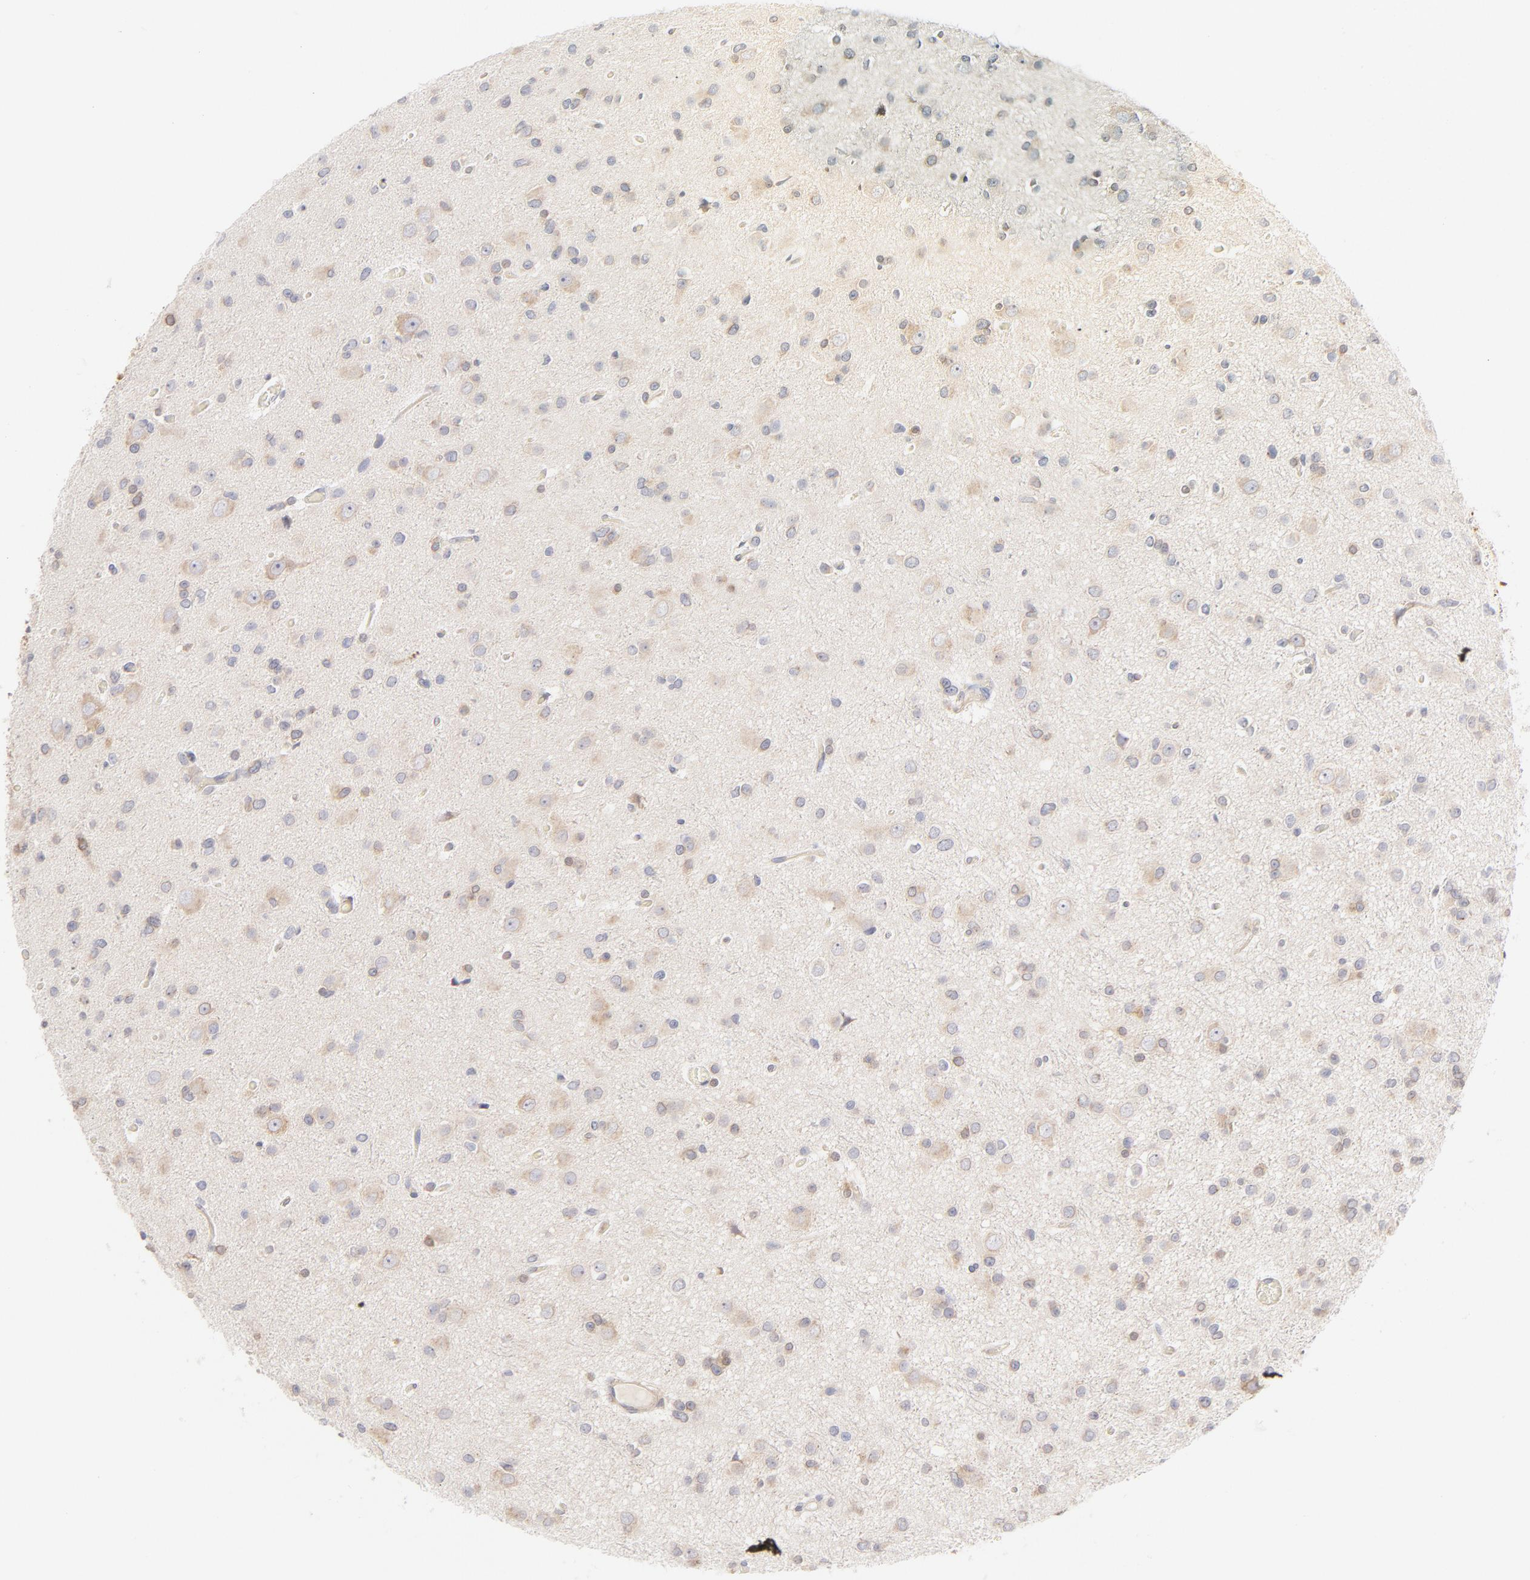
{"staining": {"intensity": "weak", "quantity": ">75%", "location": "cytoplasmic/membranous"}, "tissue": "glioma", "cell_type": "Tumor cells", "image_type": "cancer", "snomed": [{"axis": "morphology", "description": "Glioma, malignant, Low grade"}, {"axis": "topography", "description": "Brain"}], "caption": "Malignant low-grade glioma was stained to show a protein in brown. There is low levels of weak cytoplasmic/membranous positivity in about >75% of tumor cells. (Stains: DAB in brown, nuclei in blue, Microscopy: brightfield microscopy at high magnification).", "gene": "RPS6KA1", "patient": {"sex": "male", "age": 42}}